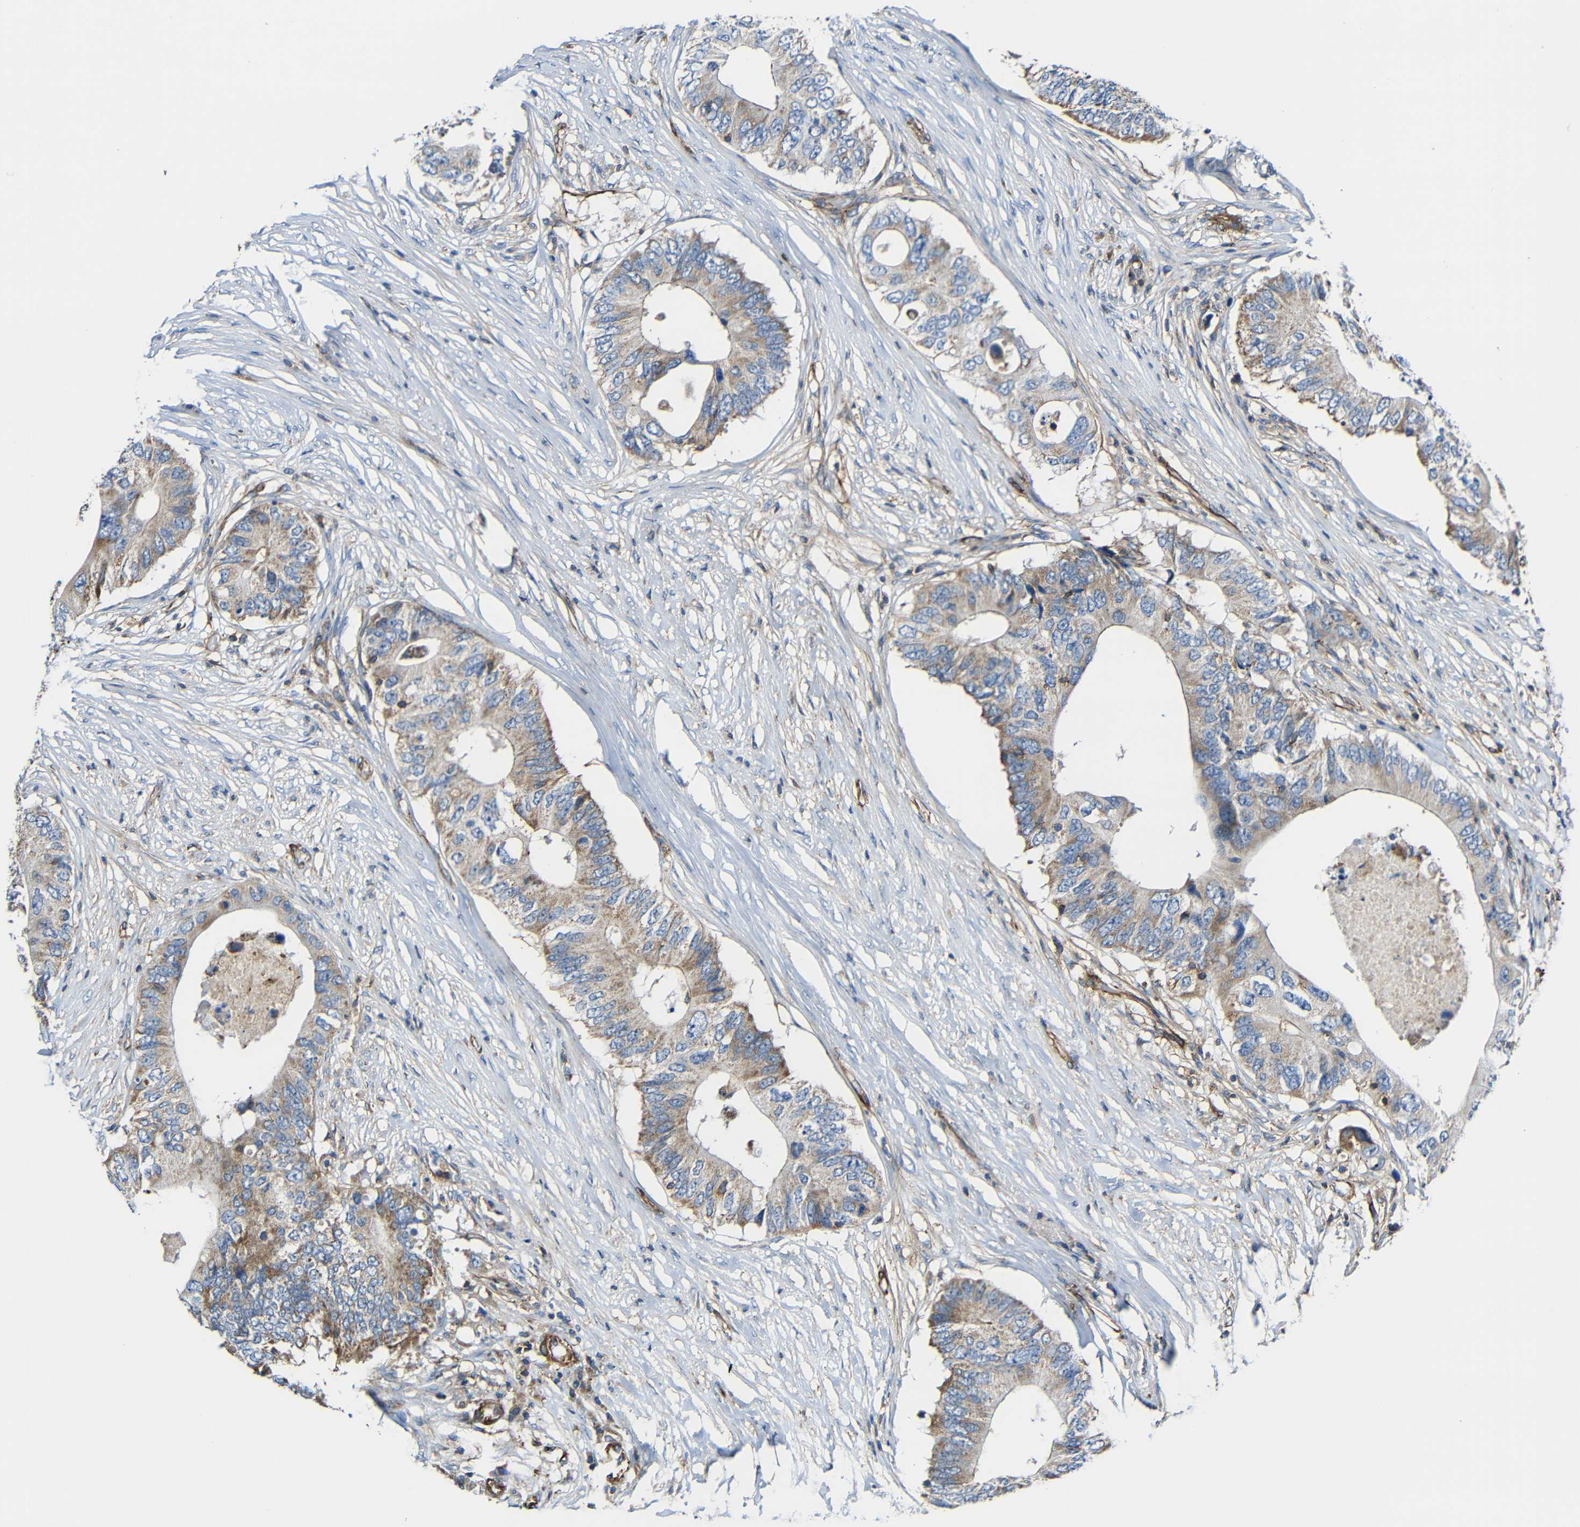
{"staining": {"intensity": "moderate", "quantity": ">75%", "location": "cytoplasmic/membranous"}, "tissue": "colorectal cancer", "cell_type": "Tumor cells", "image_type": "cancer", "snomed": [{"axis": "morphology", "description": "Adenocarcinoma, NOS"}, {"axis": "topography", "description": "Colon"}], "caption": "An immunohistochemistry (IHC) micrograph of tumor tissue is shown. Protein staining in brown labels moderate cytoplasmic/membranous positivity in adenocarcinoma (colorectal) within tumor cells.", "gene": "IGSF10", "patient": {"sex": "male", "age": 71}}